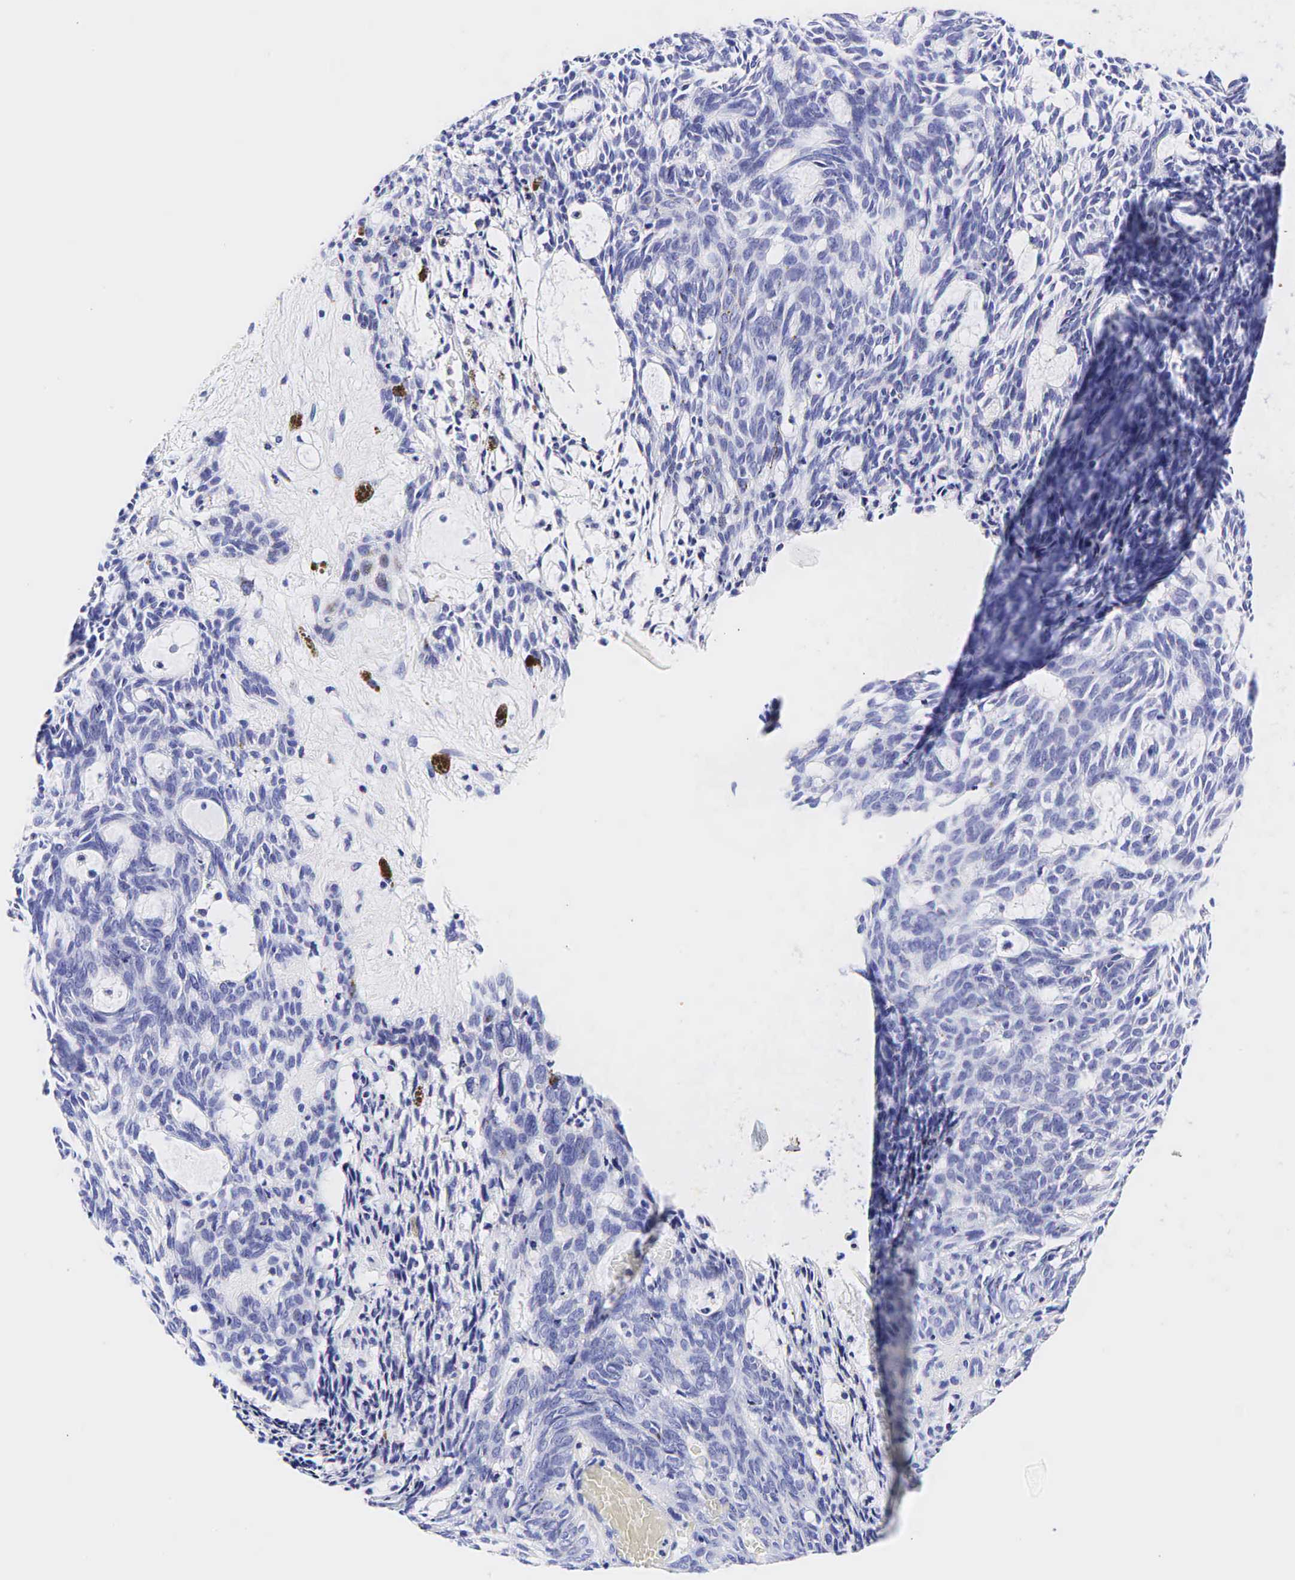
{"staining": {"intensity": "negative", "quantity": "none", "location": "none"}, "tissue": "skin cancer", "cell_type": "Tumor cells", "image_type": "cancer", "snomed": [{"axis": "morphology", "description": "Normal tissue, NOS"}, {"axis": "morphology", "description": "Basal cell carcinoma"}, {"axis": "topography", "description": "Skin"}], "caption": "Protein analysis of skin cancer shows no significant staining in tumor cells. The staining is performed using DAB (3,3'-diaminobenzidine) brown chromogen with nuclei counter-stained in using hematoxylin.", "gene": "GCG", "patient": {"sex": "male", "age": 74}}